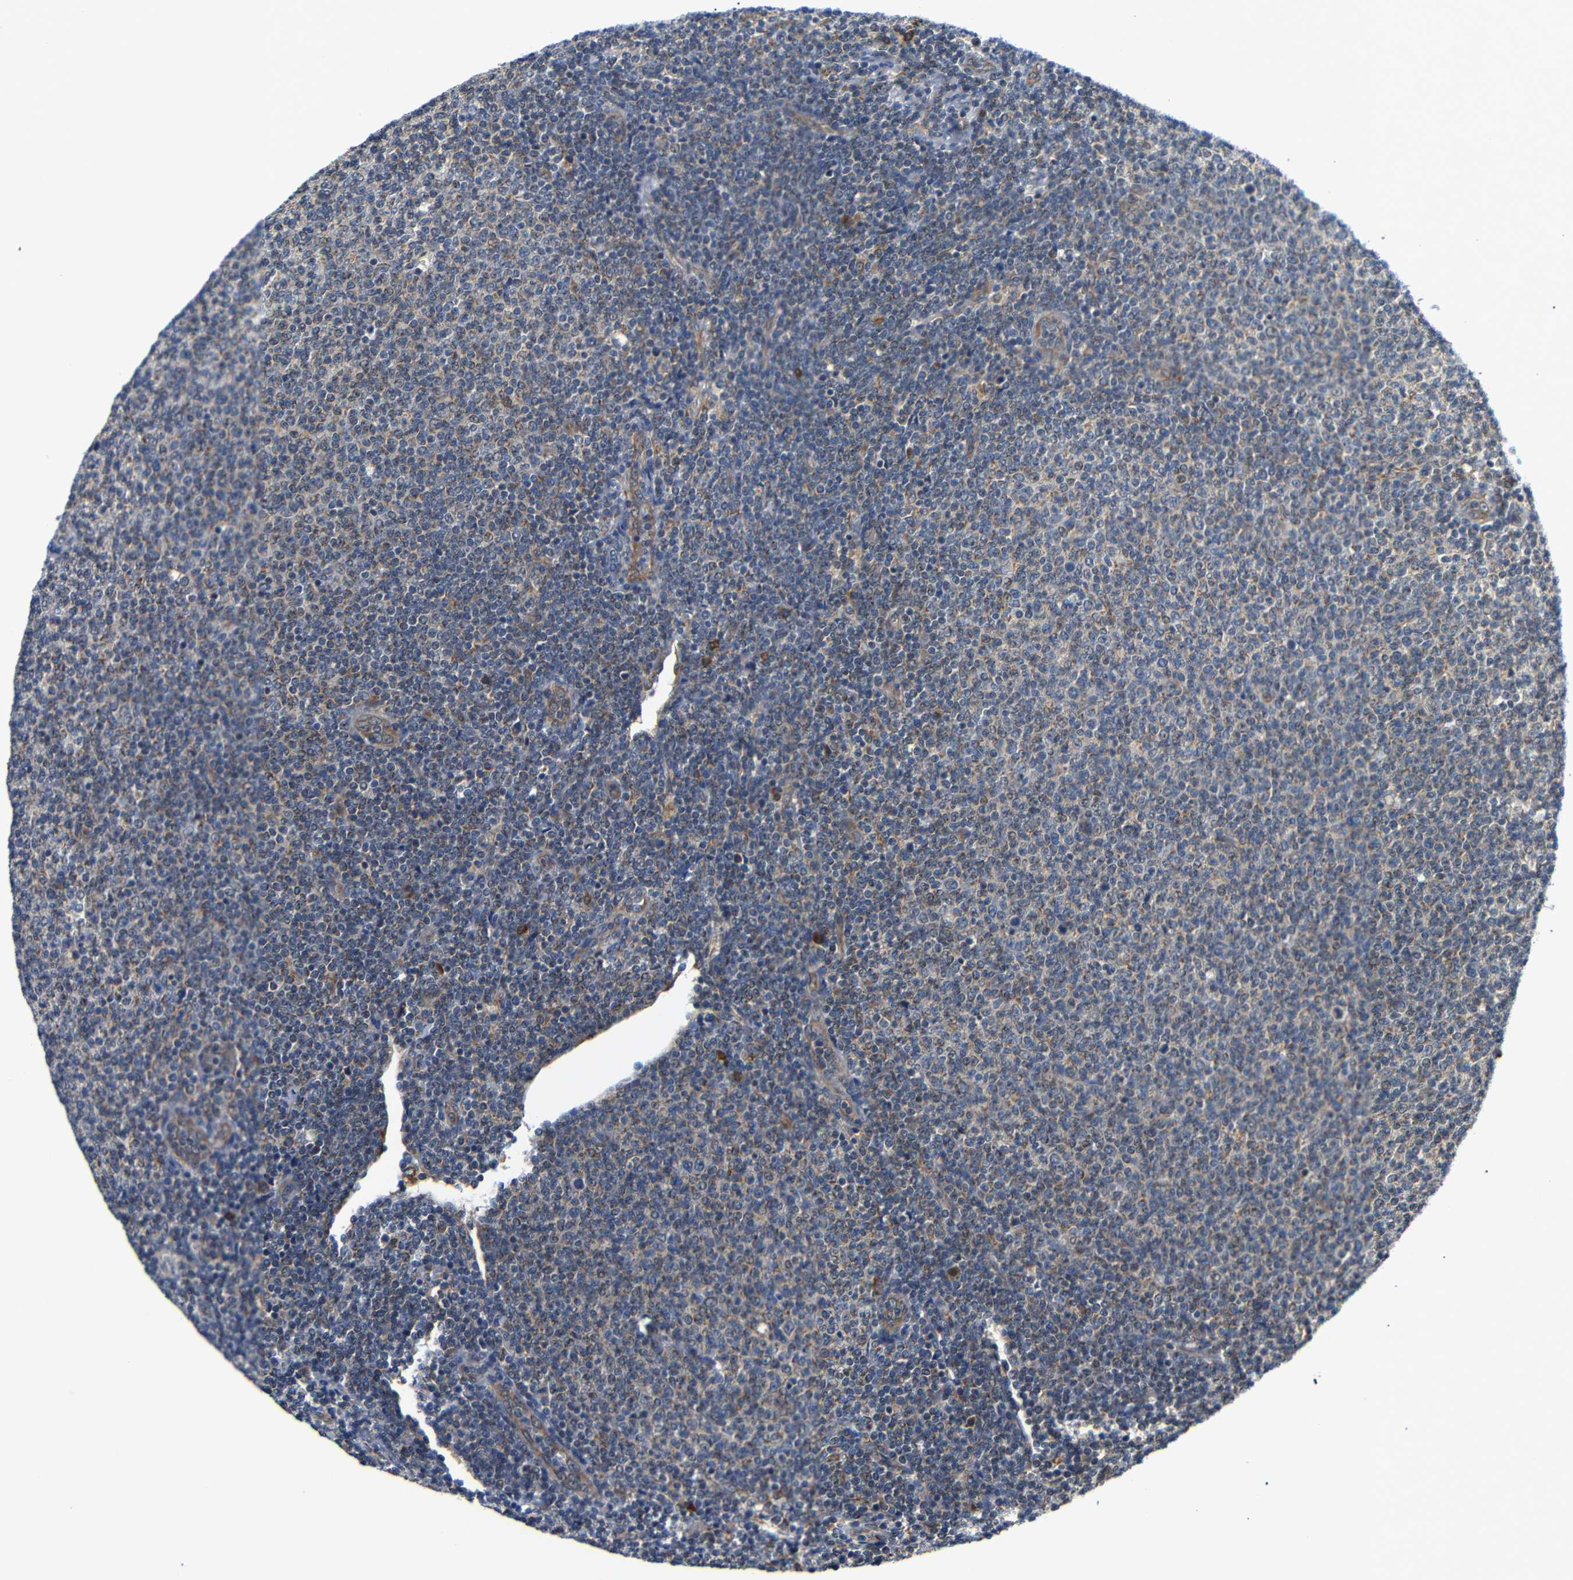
{"staining": {"intensity": "moderate", "quantity": "<25%", "location": "cytoplasmic/membranous"}, "tissue": "lymphoma", "cell_type": "Tumor cells", "image_type": "cancer", "snomed": [{"axis": "morphology", "description": "Malignant lymphoma, non-Hodgkin's type, Low grade"}, {"axis": "topography", "description": "Lymph node"}], "caption": "Lymphoma stained for a protein displays moderate cytoplasmic/membranous positivity in tumor cells. Nuclei are stained in blue.", "gene": "KANK4", "patient": {"sex": "male", "age": 66}}